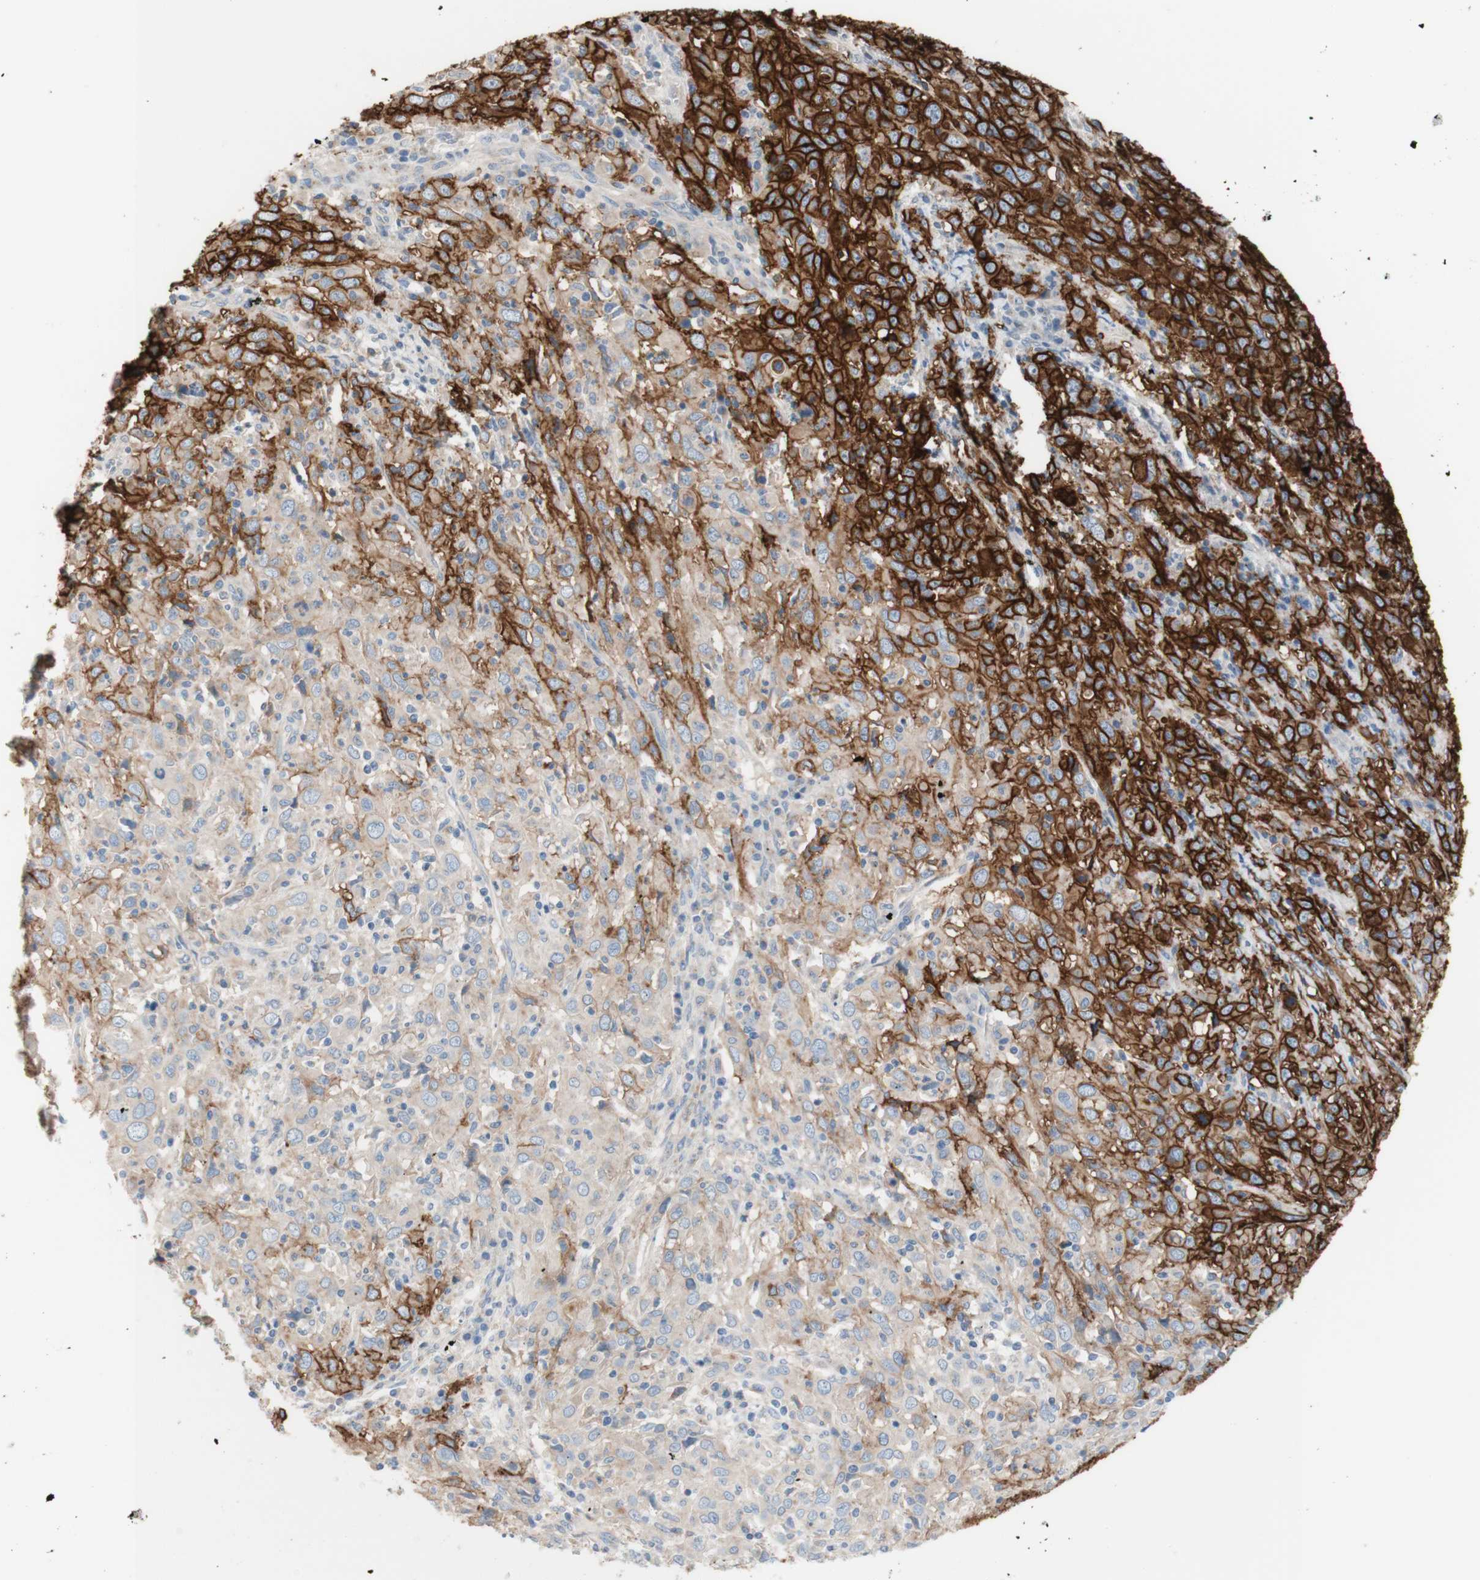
{"staining": {"intensity": "strong", "quantity": "25%-75%", "location": "cytoplasmic/membranous"}, "tissue": "cervical cancer", "cell_type": "Tumor cells", "image_type": "cancer", "snomed": [{"axis": "morphology", "description": "Squamous cell carcinoma, NOS"}, {"axis": "topography", "description": "Cervix"}], "caption": "Cervical squamous cell carcinoma tissue exhibits strong cytoplasmic/membranous positivity in approximately 25%-75% of tumor cells, visualized by immunohistochemistry.", "gene": "F3", "patient": {"sex": "female", "age": 46}}